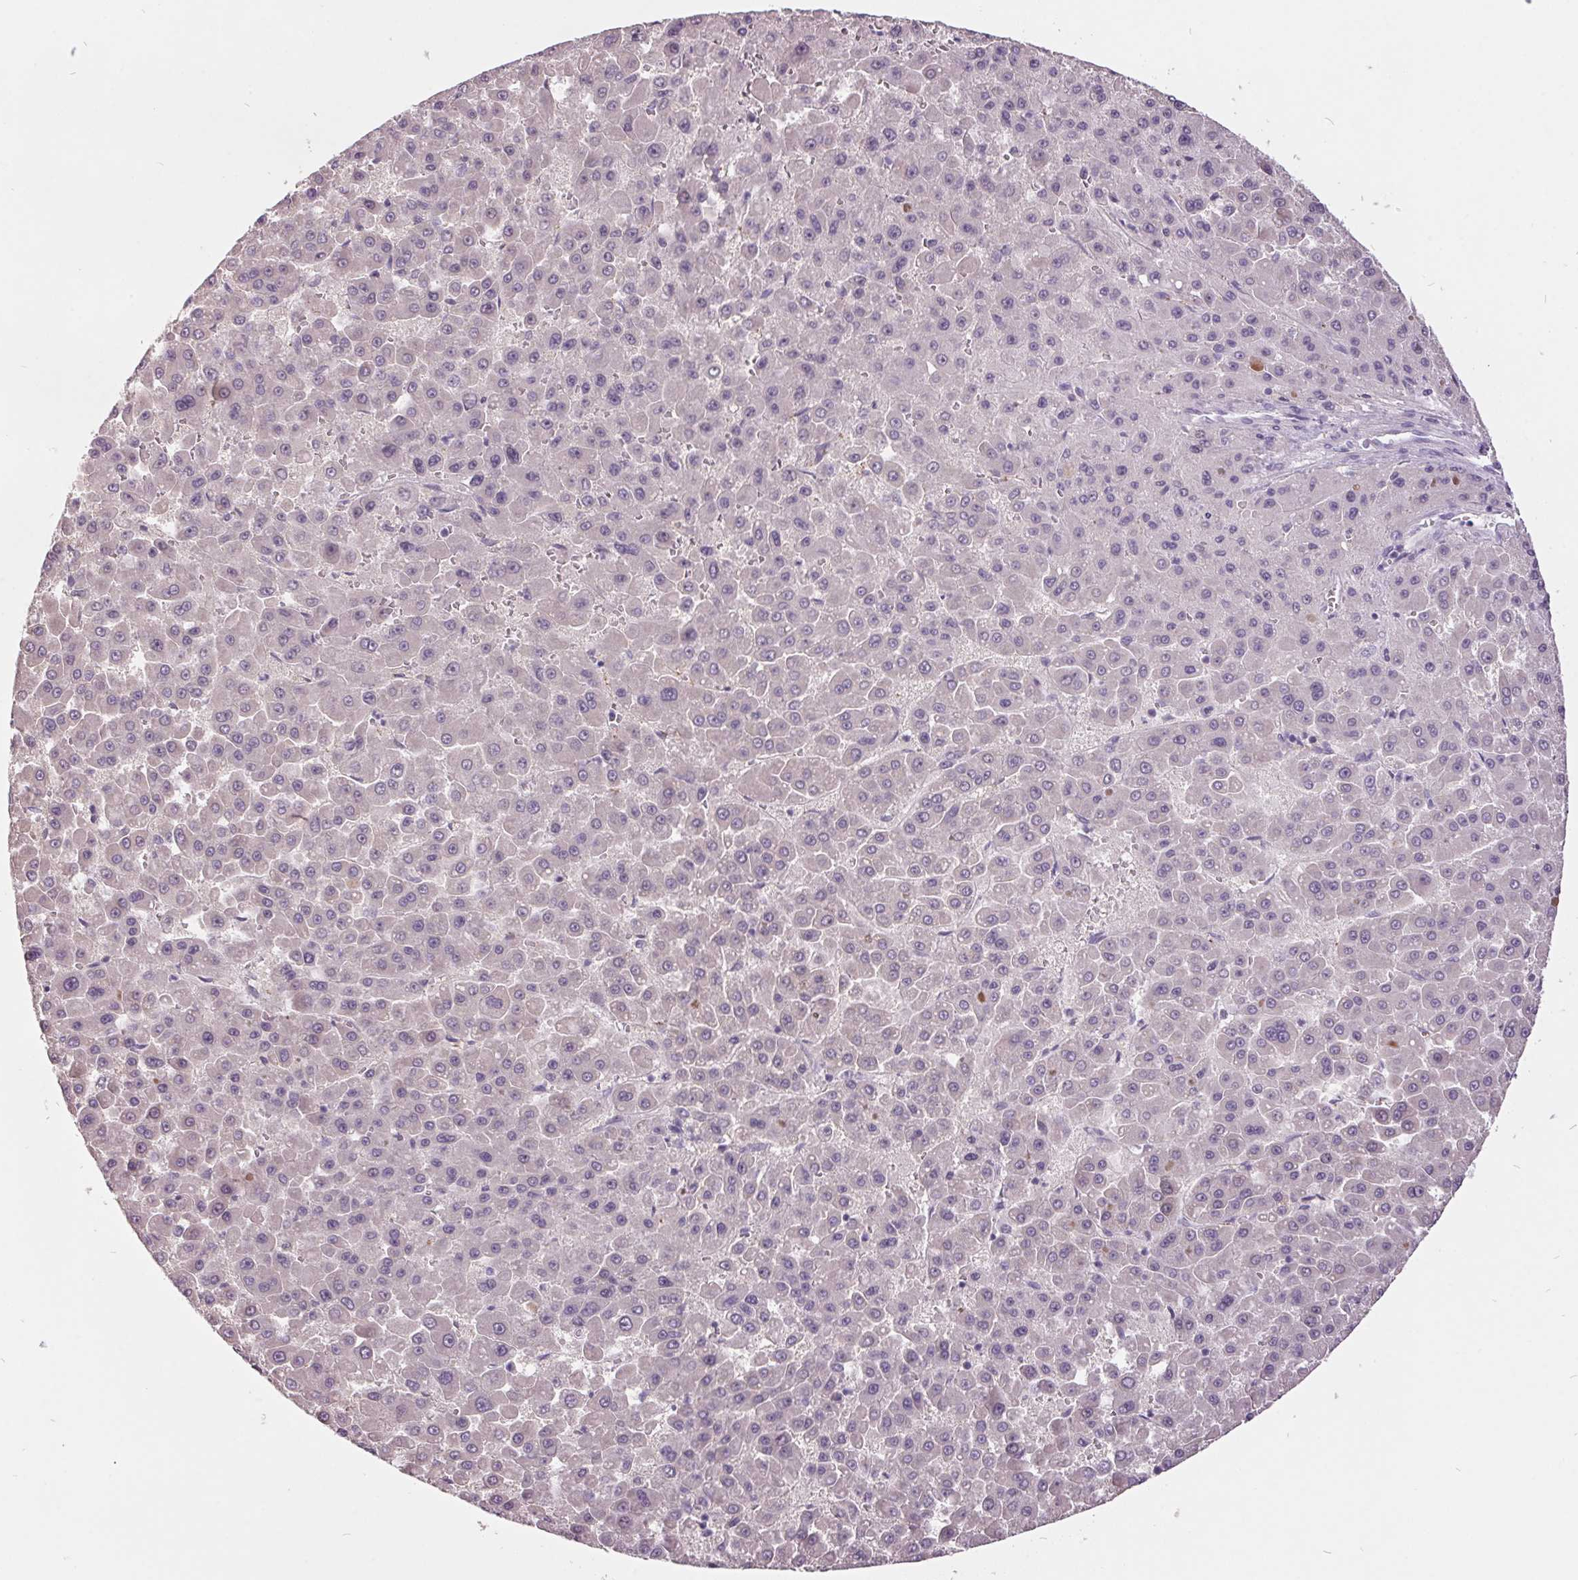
{"staining": {"intensity": "negative", "quantity": "none", "location": "none"}, "tissue": "liver cancer", "cell_type": "Tumor cells", "image_type": "cancer", "snomed": [{"axis": "morphology", "description": "Carcinoma, Hepatocellular, NOS"}, {"axis": "topography", "description": "Liver"}], "caption": "This image is of liver hepatocellular carcinoma stained with immunohistochemistry to label a protein in brown with the nuclei are counter-stained blue. There is no staining in tumor cells. The staining was performed using DAB to visualize the protein expression in brown, while the nuclei were stained in blue with hematoxylin (Magnification: 20x).", "gene": "C2orf16", "patient": {"sex": "male", "age": 78}}